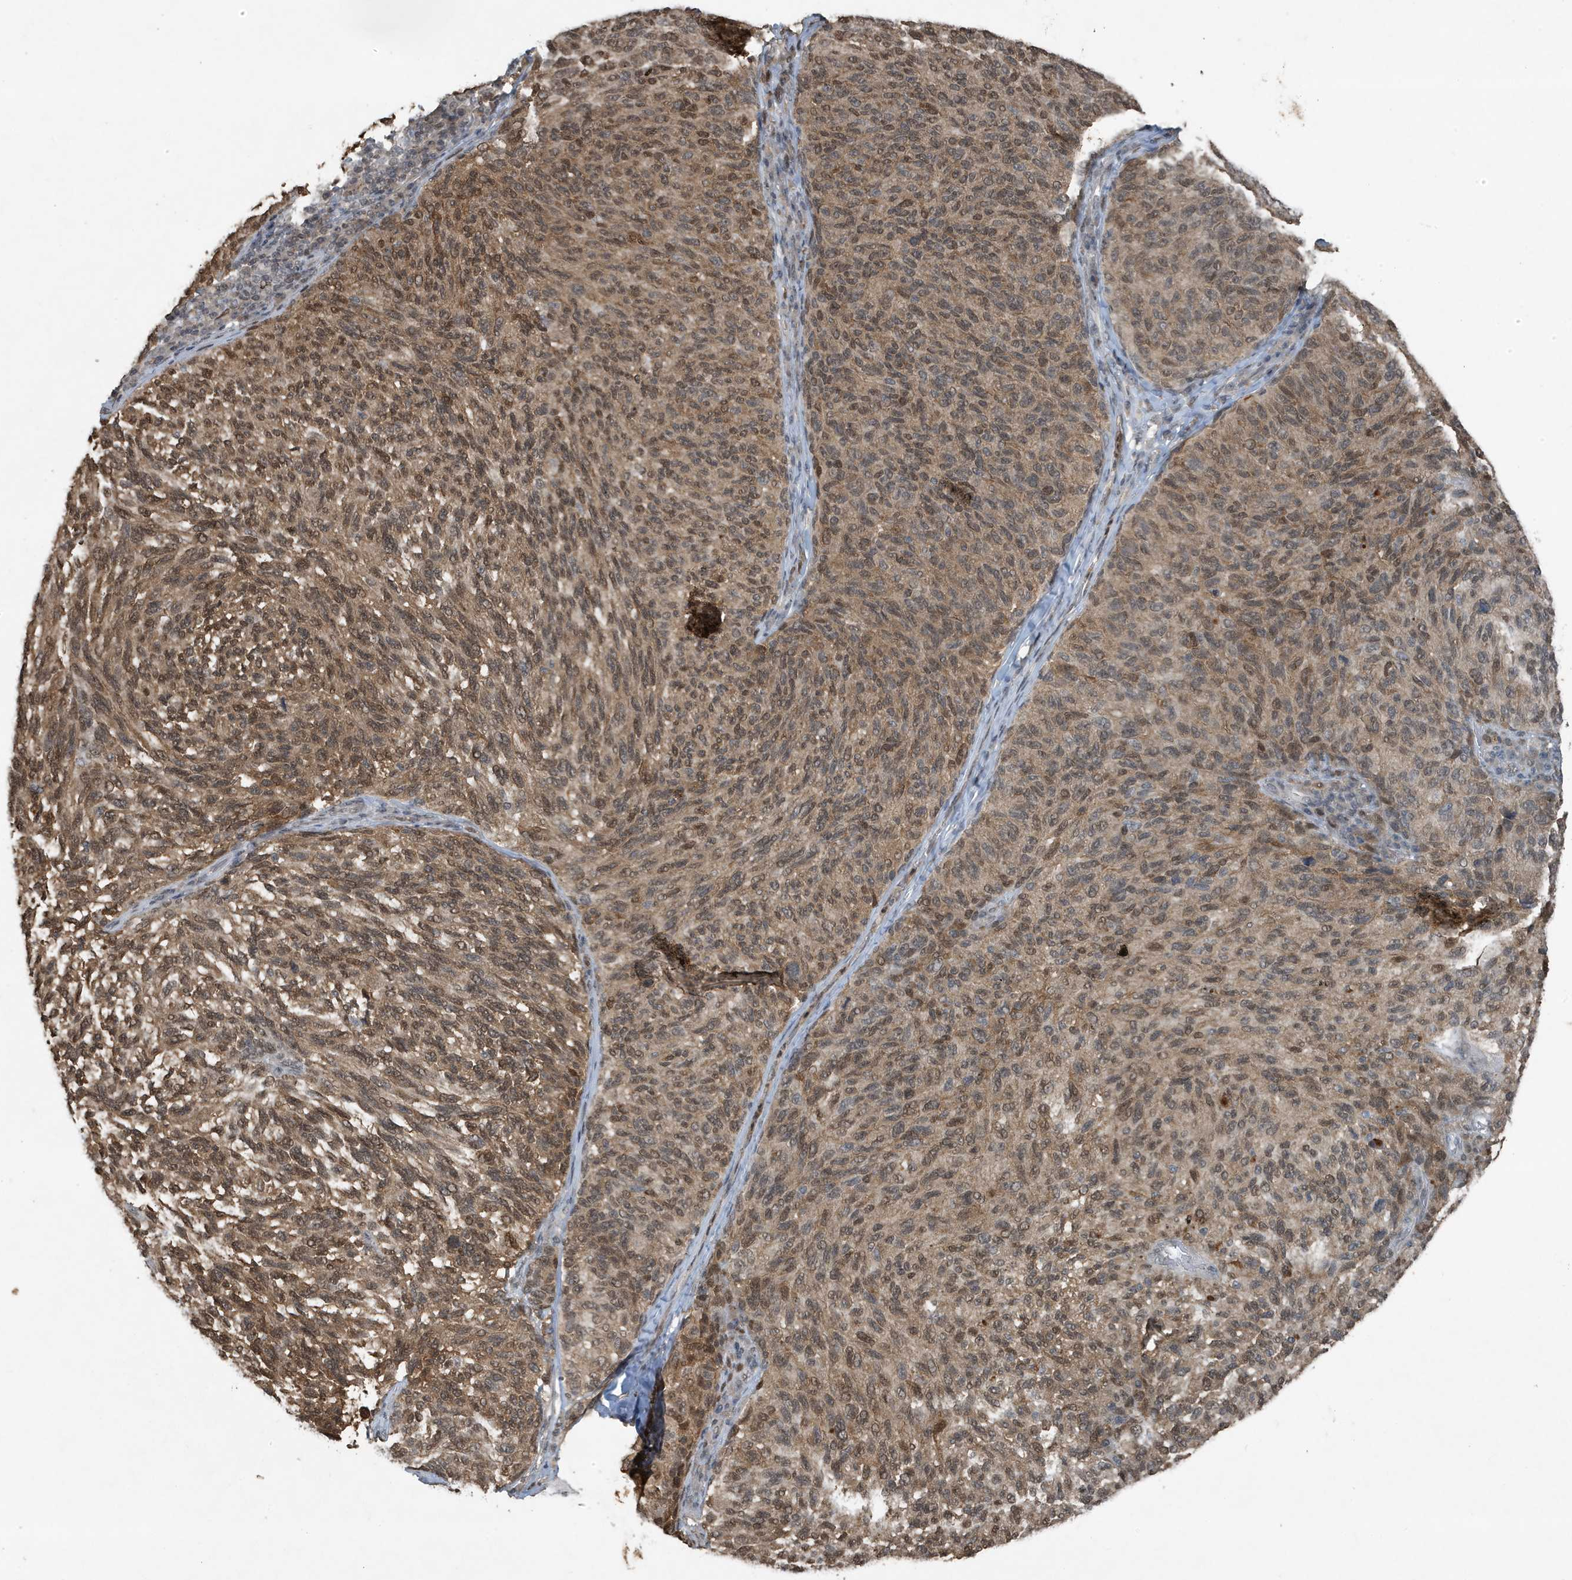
{"staining": {"intensity": "moderate", "quantity": ">75%", "location": "cytoplasmic/membranous,nuclear"}, "tissue": "melanoma", "cell_type": "Tumor cells", "image_type": "cancer", "snomed": [{"axis": "morphology", "description": "Malignant melanoma, NOS"}, {"axis": "topography", "description": "Skin"}], "caption": "Malignant melanoma stained with a protein marker reveals moderate staining in tumor cells.", "gene": "HSPA1A", "patient": {"sex": "female", "age": 73}}